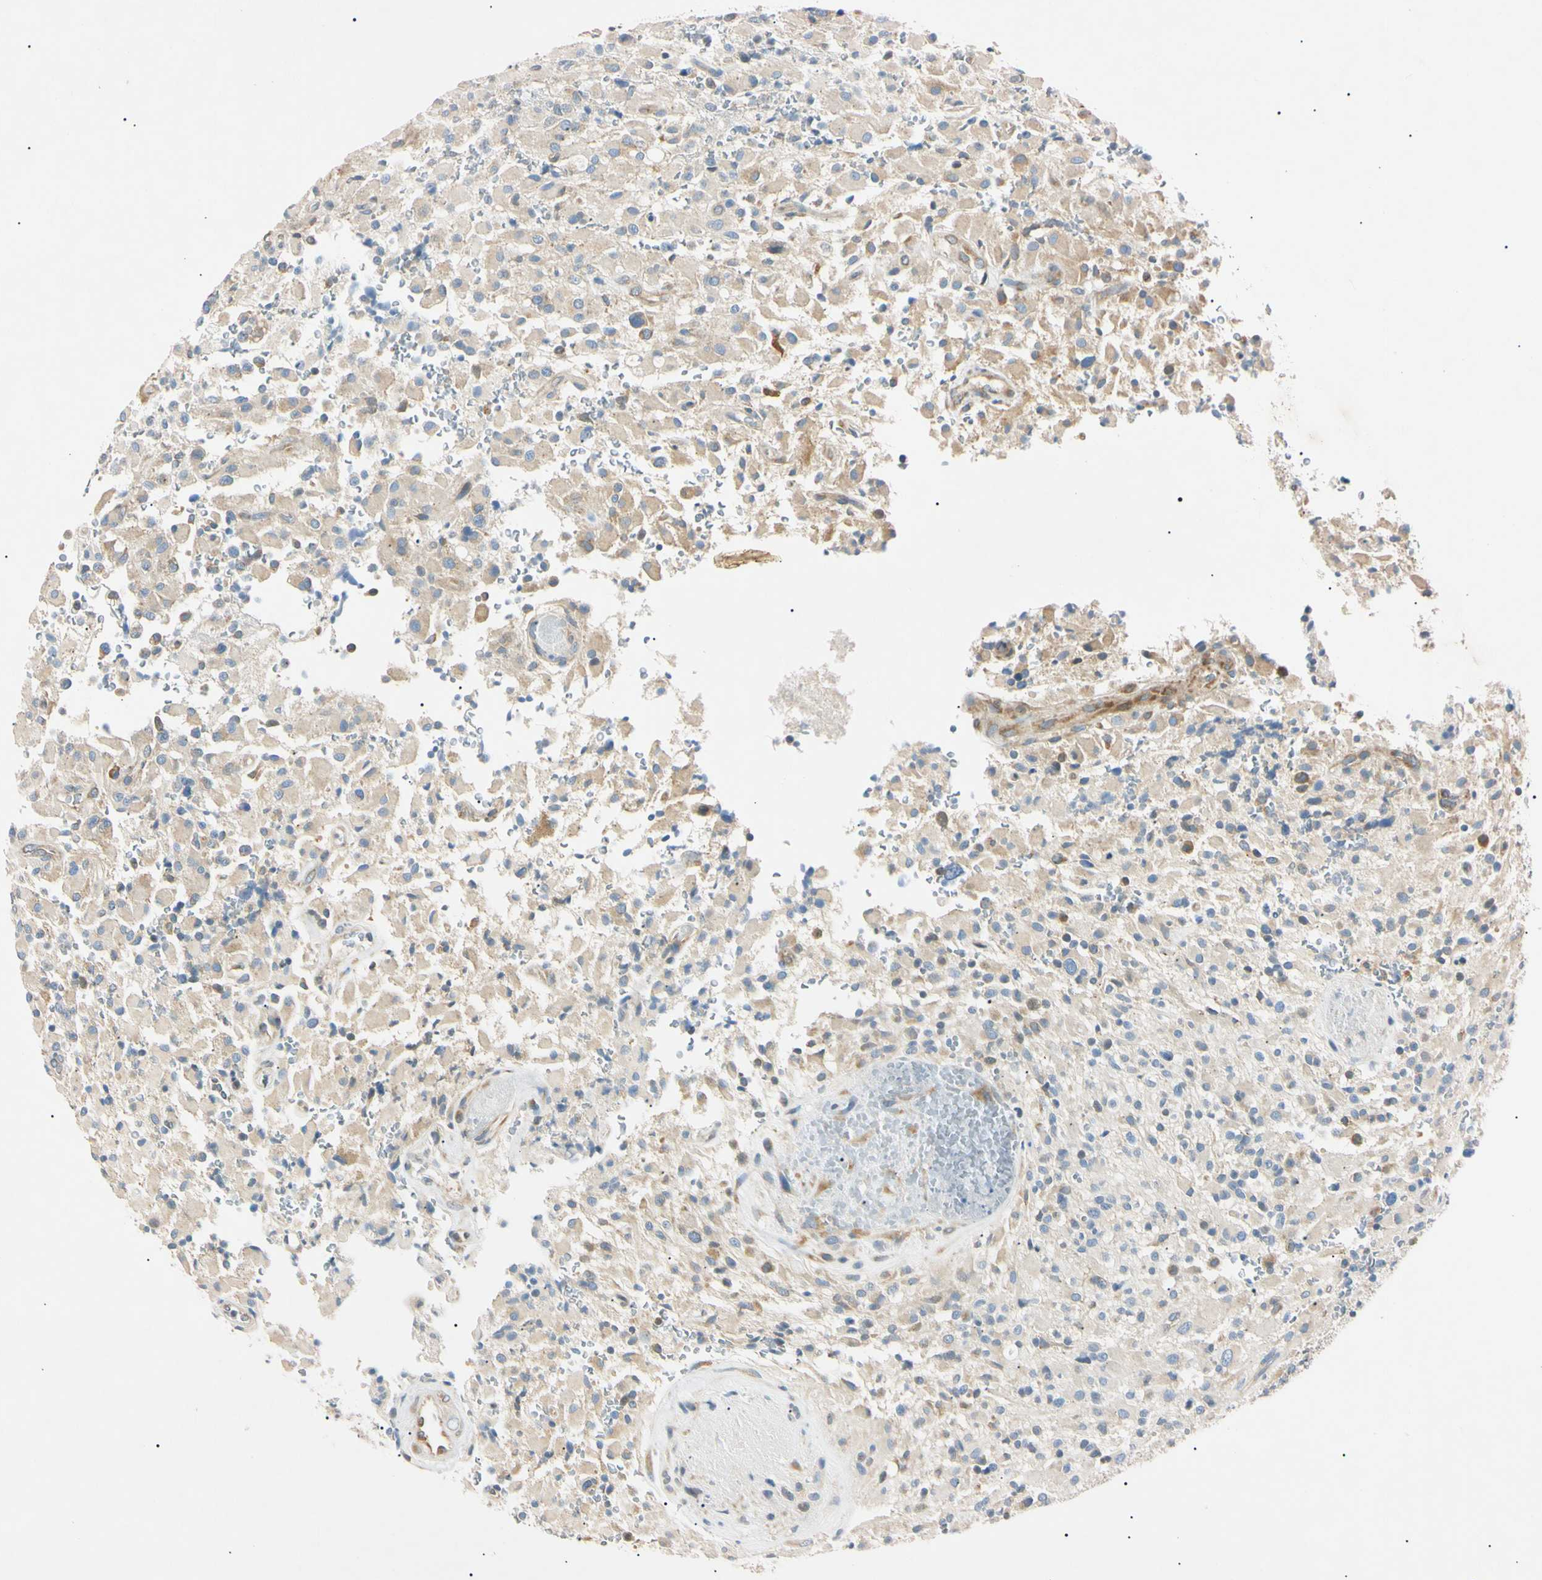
{"staining": {"intensity": "weak", "quantity": "25%-75%", "location": "cytoplasmic/membranous"}, "tissue": "glioma", "cell_type": "Tumor cells", "image_type": "cancer", "snomed": [{"axis": "morphology", "description": "Glioma, malignant, High grade"}, {"axis": "topography", "description": "Brain"}], "caption": "Protein analysis of glioma tissue exhibits weak cytoplasmic/membranous expression in approximately 25%-75% of tumor cells.", "gene": "DNAJB12", "patient": {"sex": "male", "age": 71}}